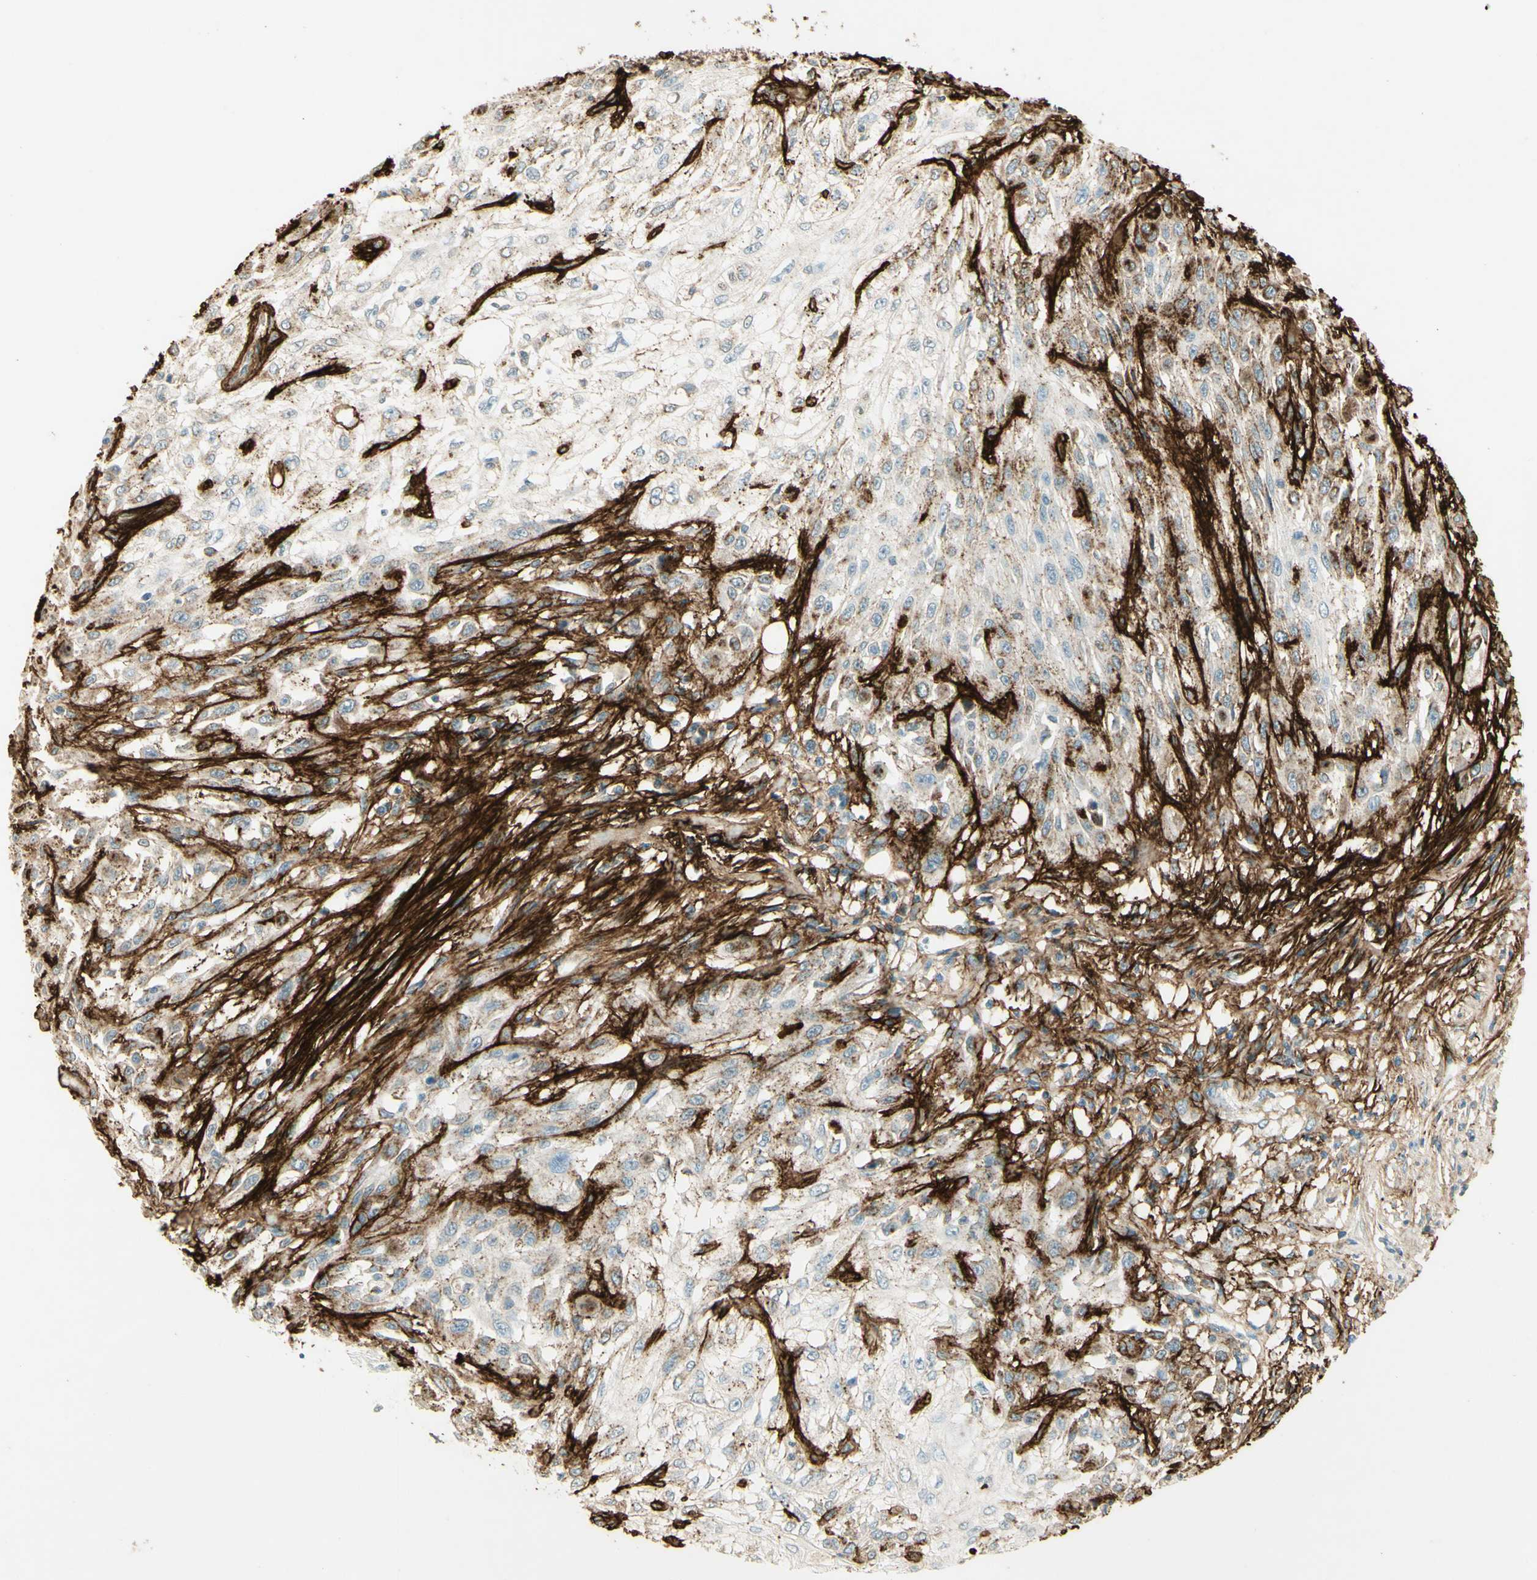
{"staining": {"intensity": "moderate", "quantity": "<25%", "location": "cytoplasmic/membranous"}, "tissue": "skin cancer", "cell_type": "Tumor cells", "image_type": "cancer", "snomed": [{"axis": "morphology", "description": "Squamous cell carcinoma, NOS"}, {"axis": "topography", "description": "Skin"}], "caption": "DAB (3,3'-diaminobenzidine) immunohistochemical staining of skin cancer displays moderate cytoplasmic/membranous protein expression in about <25% of tumor cells. The protein is shown in brown color, while the nuclei are stained blue.", "gene": "TNN", "patient": {"sex": "male", "age": 75}}